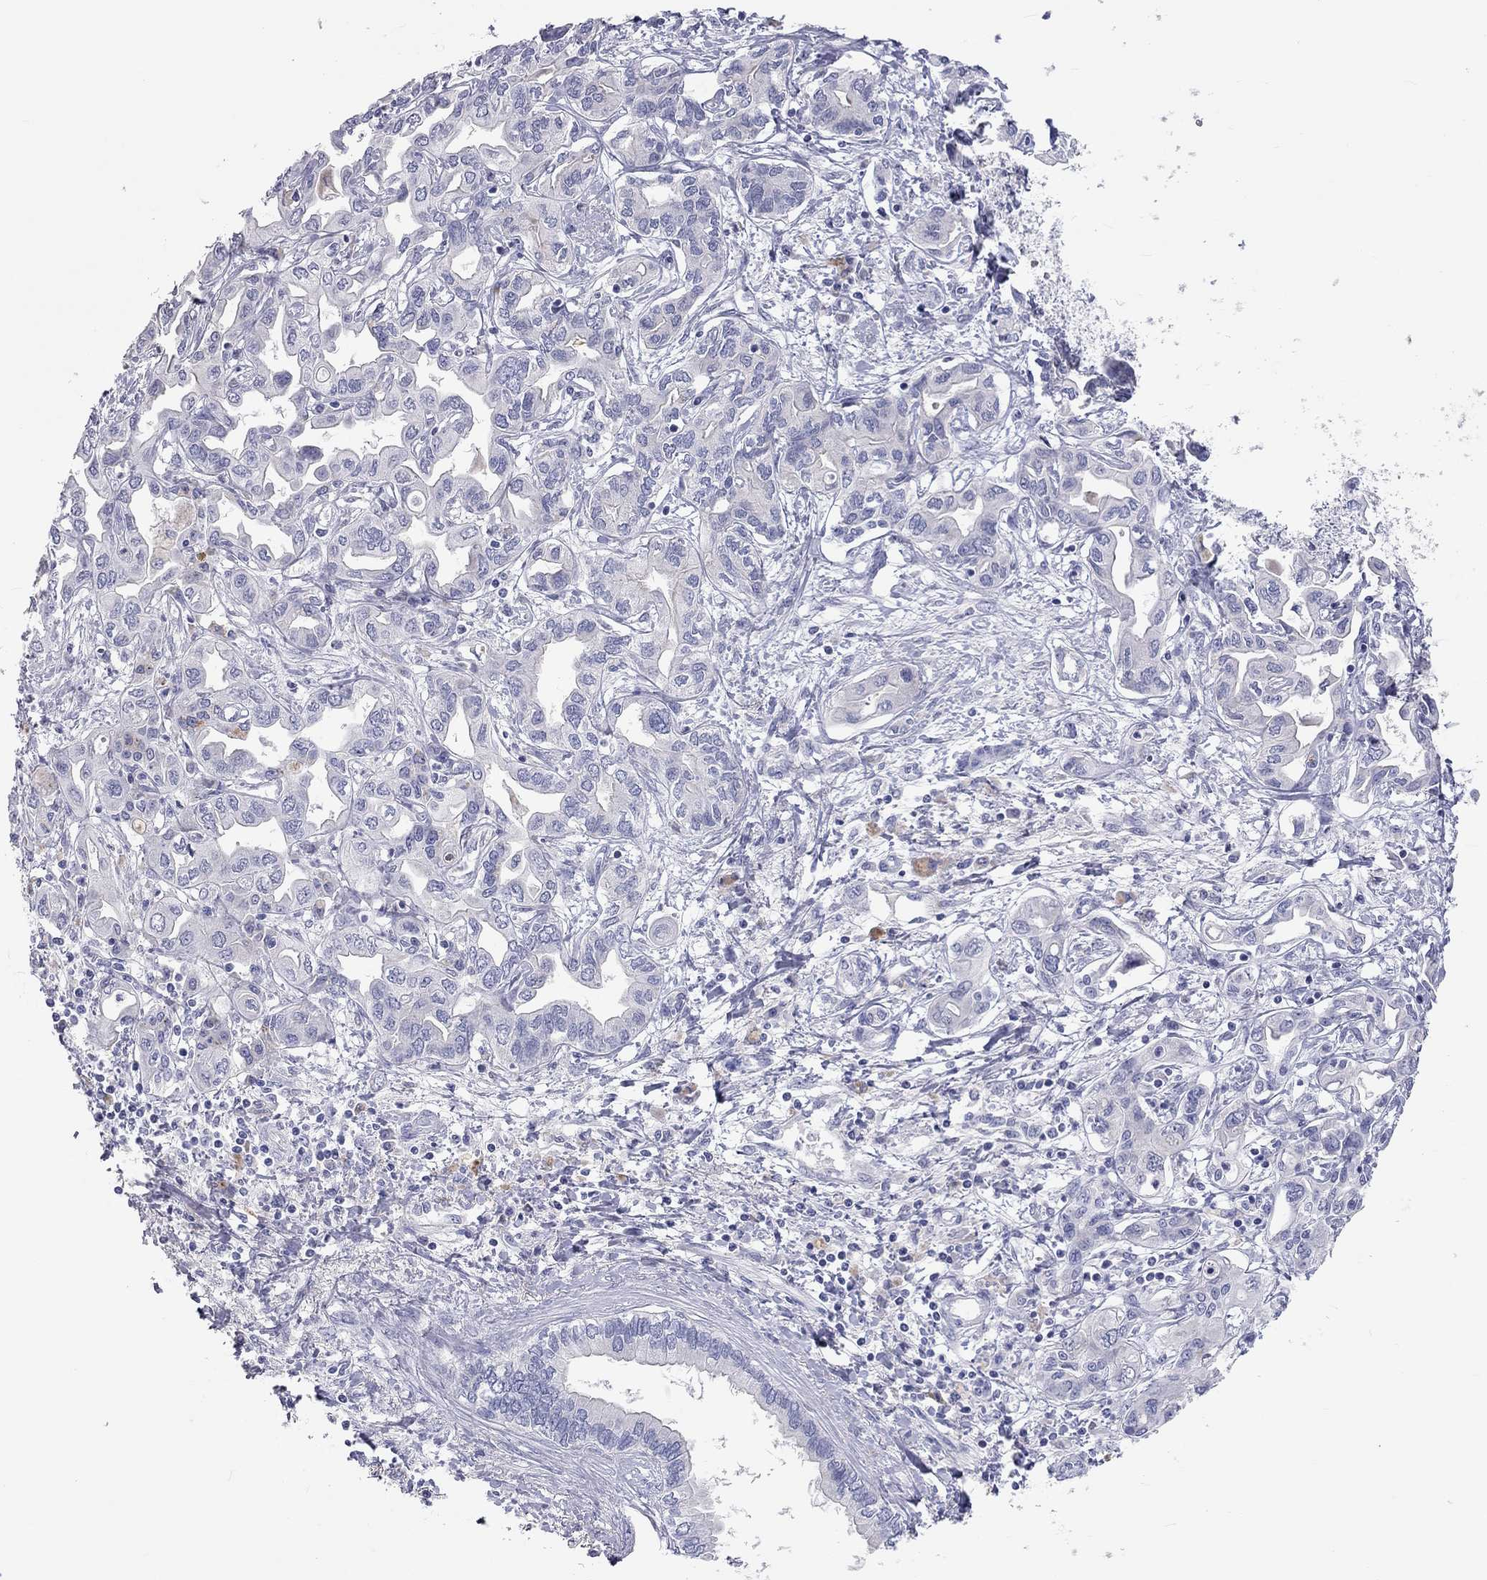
{"staining": {"intensity": "negative", "quantity": "none", "location": "none"}, "tissue": "liver cancer", "cell_type": "Tumor cells", "image_type": "cancer", "snomed": [{"axis": "morphology", "description": "Cholangiocarcinoma"}, {"axis": "topography", "description": "Liver"}], "caption": "Tumor cells are negative for protein expression in human liver cancer (cholangiocarcinoma).", "gene": "ST7L", "patient": {"sex": "female", "age": 64}}